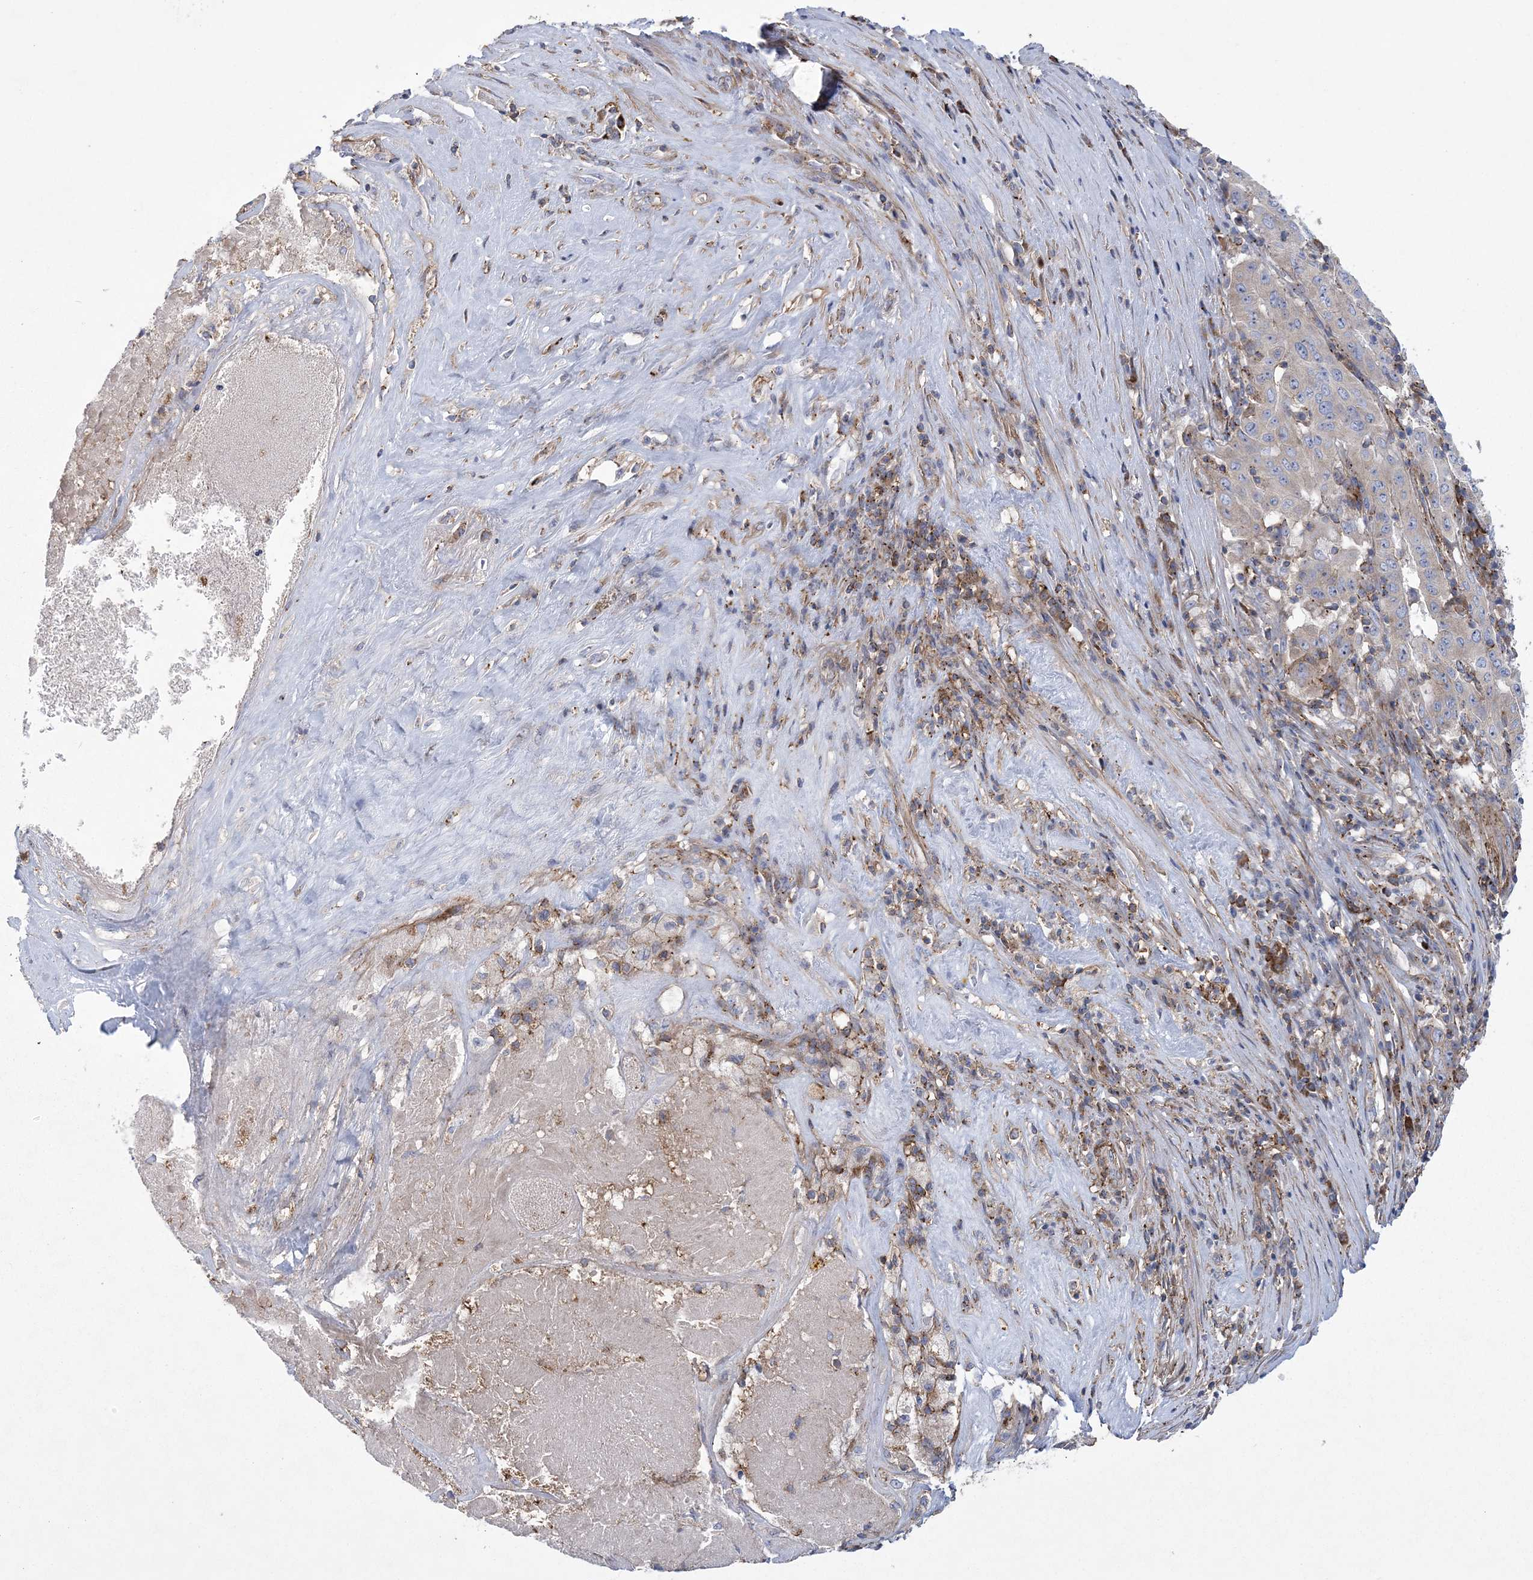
{"staining": {"intensity": "negative", "quantity": "none", "location": "none"}, "tissue": "pancreatic cancer", "cell_type": "Tumor cells", "image_type": "cancer", "snomed": [{"axis": "morphology", "description": "Adenocarcinoma, NOS"}, {"axis": "topography", "description": "Pancreas"}], "caption": "Immunohistochemical staining of human pancreatic adenocarcinoma demonstrates no significant positivity in tumor cells.", "gene": "ARSJ", "patient": {"sex": "male", "age": 63}}